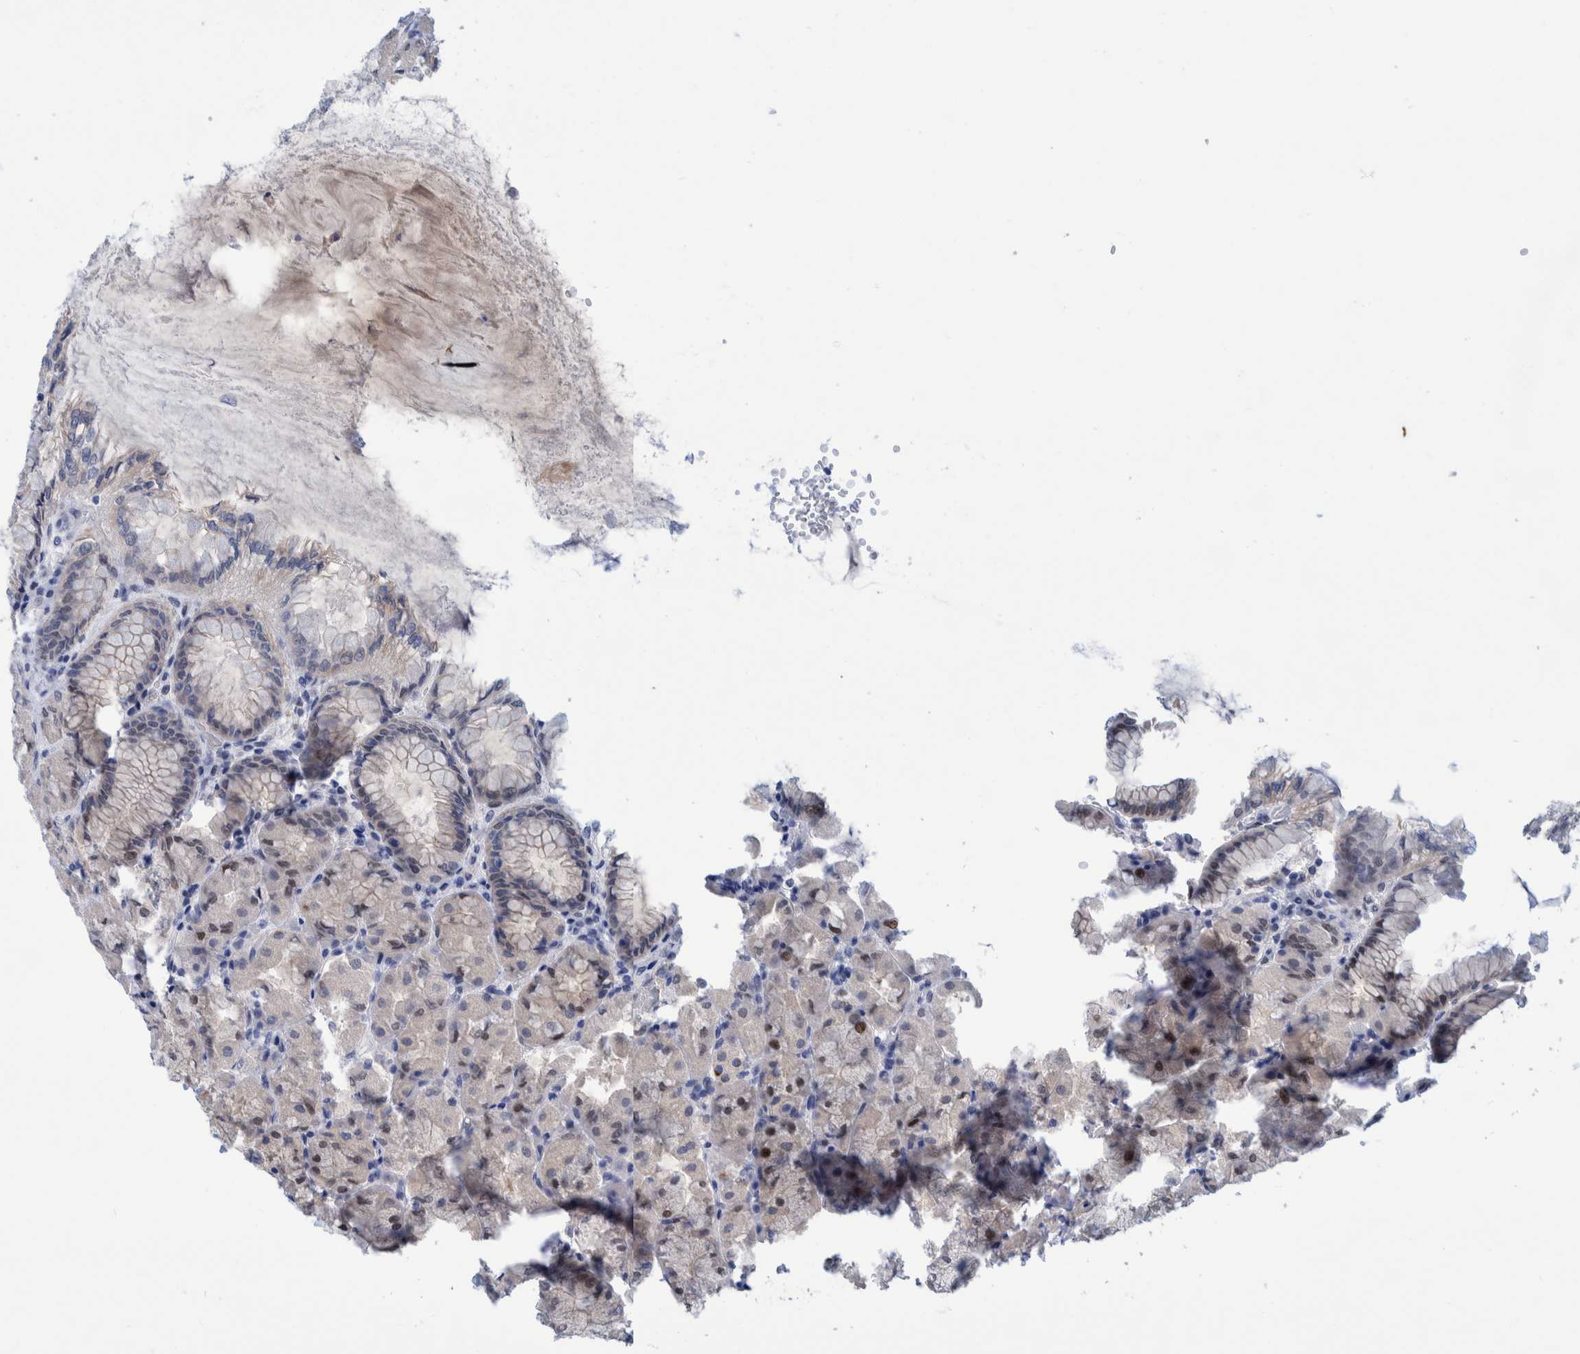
{"staining": {"intensity": "moderate", "quantity": "25%-75%", "location": "cytoplasmic/membranous,nuclear"}, "tissue": "stomach", "cell_type": "Glandular cells", "image_type": "normal", "snomed": [{"axis": "morphology", "description": "Normal tissue, NOS"}, {"axis": "topography", "description": "Stomach, upper"}], "caption": "Immunohistochemistry (IHC) photomicrograph of normal human stomach stained for a protein (brown), which demonstrates medium levels of moderate cytoplasmic/membranous,nuclear positivity in about 25%-75% of glandular cells.", "gene": "PFAS", "patient": {"sex": "female", "age": 56}}